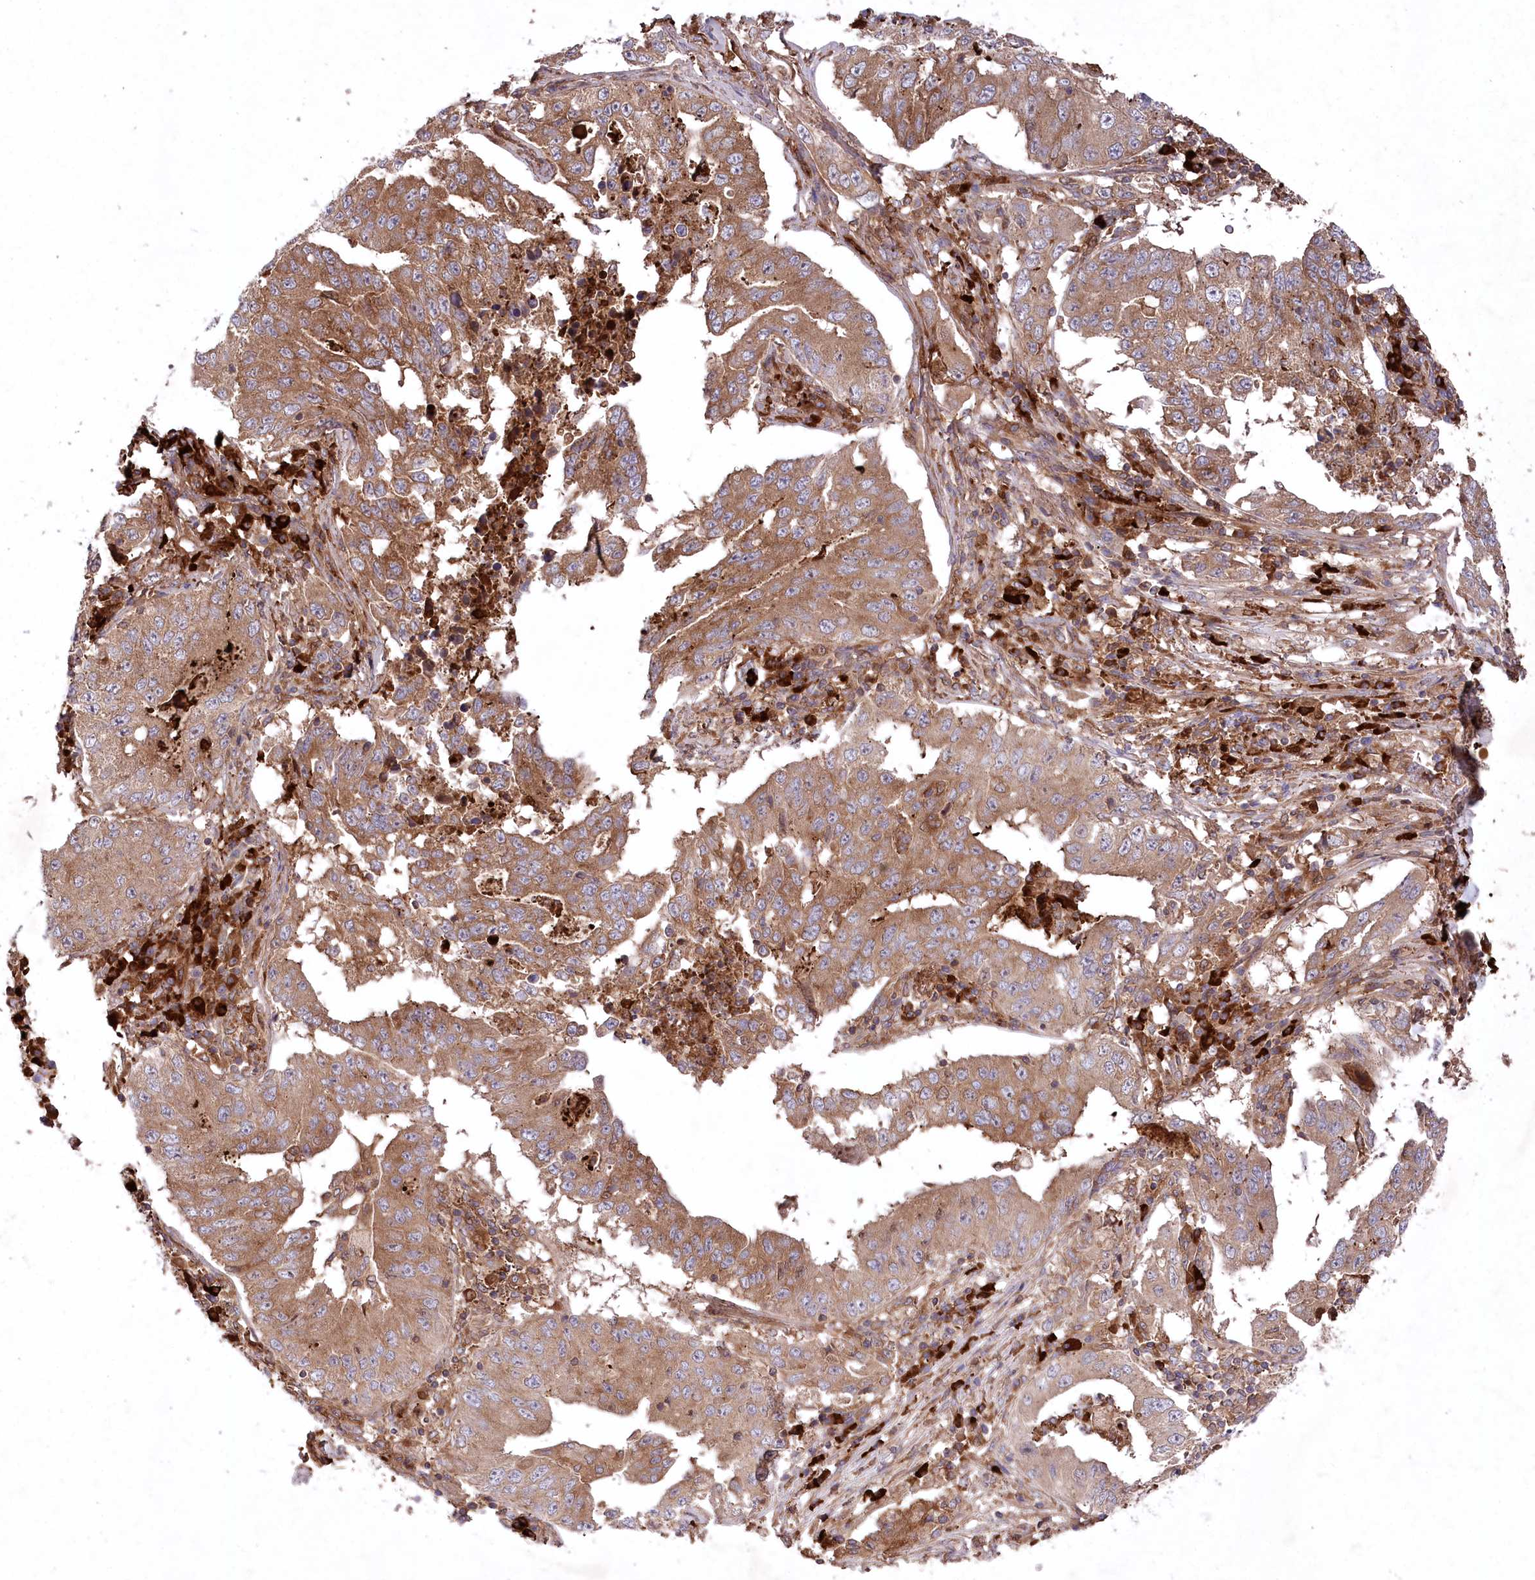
{"staining": {"intensity": "moderate", "quantity": ">75%", "location": "cytoplasmic/membranous"}, "tissue": "lung cancer", "cell_type": "Tumor cells", "image_type": "cancer", "snomed": [{"axis": "morphology", "description": "Adenocarcinoma, NOS"}, {"axis": "topography", "description": "Lung"}], "caption": "The micrograph displays staining of lung adenocarcinoma, revealing moderate cytoplasmic/membranous protein positivity (brown color) within tumor cells.", "gene": "PPP1R21", "patient": {"sex": "female", "age": 51}}